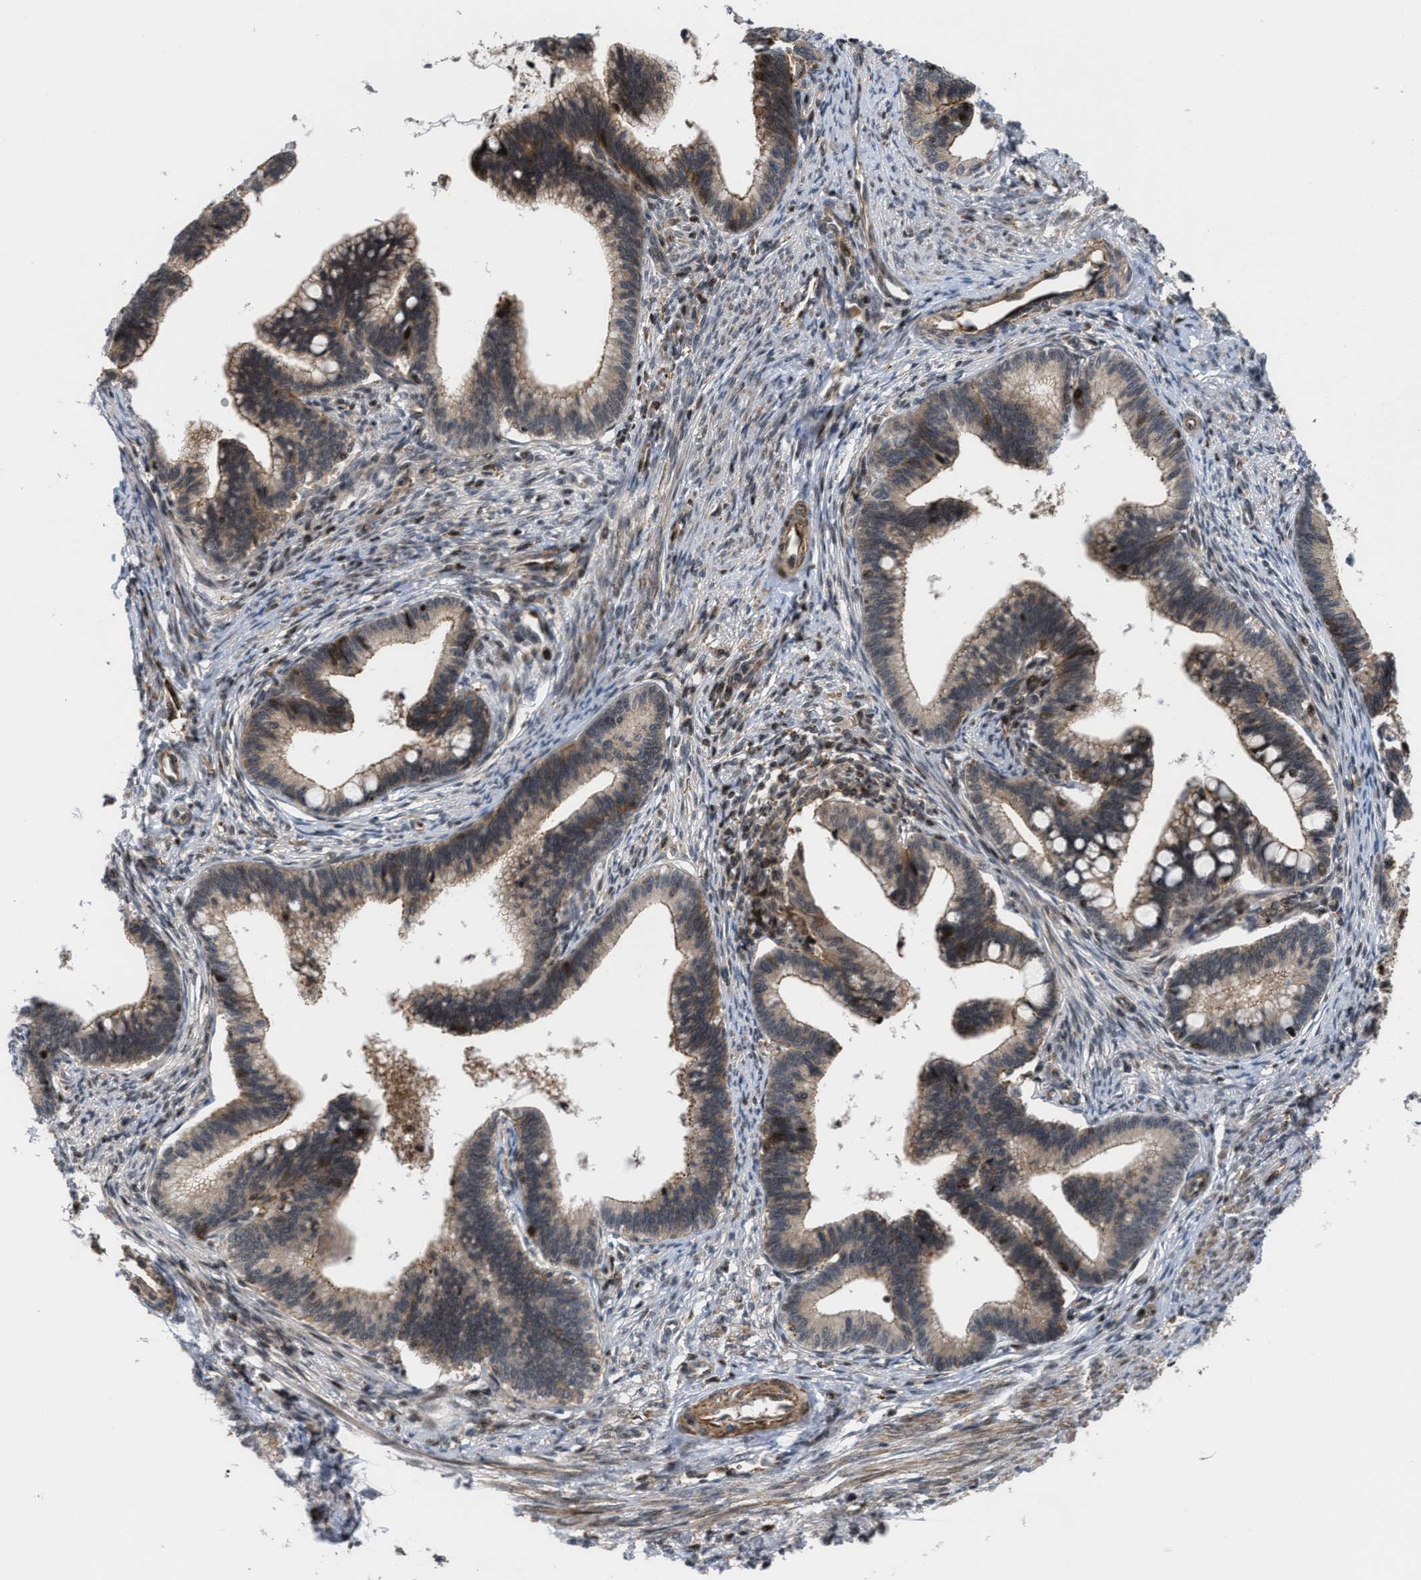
{"staining": {"intensity": "weak", "quantity": "25%-75%", "location": "cytoplasmic/membranous"}, "tissue": "cervical cancer", "cell_type": "Tumor cells", "image_type": "cancer", "snomed": [{"axis": "morphology", "description": "Adenocarcinoma, NOS"}, {"axis": "topography", "description": "Cervix"}], "caption": "Brown immunohistochemical staining in human cervical cancer (adenocarcinoma) reveals weak cytoplasmic/membranous positivity in approximately 25%-75% of tumor cells.", "gene": "STAU2", "patient": {"sex": "female", "age": 36}}